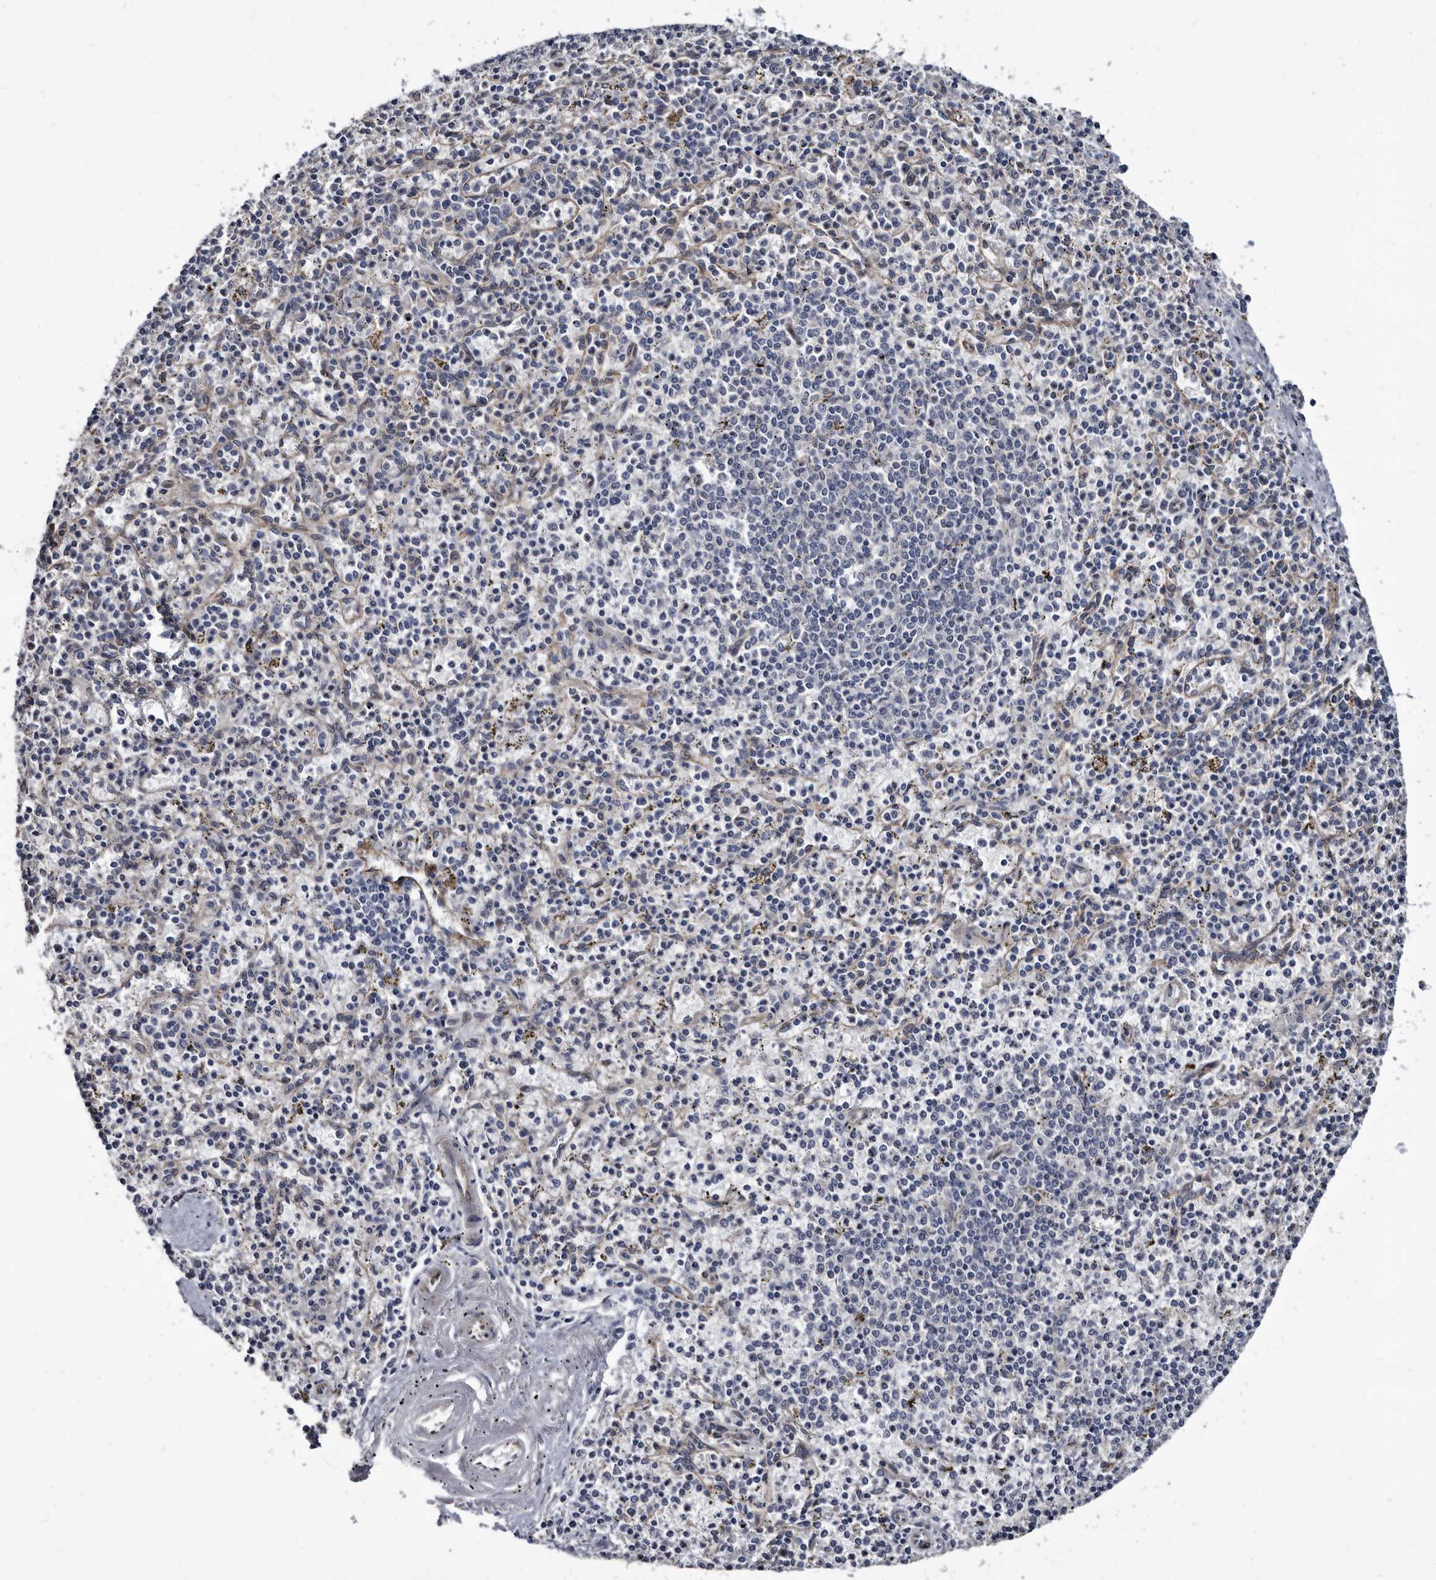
{"staining": {"intensity": "weak", "quantity": "<25%", "location": "cytoplasmic/membranous"}, "tissue": "spleen", "cell_type": "Cells in red pulp", "image_type": "normal", "snomed": [{"axis": "morphology", "description": "Normal tissue, NOS"}, {"axis": "topography", "description": "Spleen"}], "caption": "Cells in red pulp show no significant protein staining in unremarkable spleen. (Brightfield microscopy of DAB (3,3'-diaminobenzidine) immunohistochemistry (IHC) at high magnification).", "gene": "PROM1", "patient": {"sex": "male", "age": 72}}